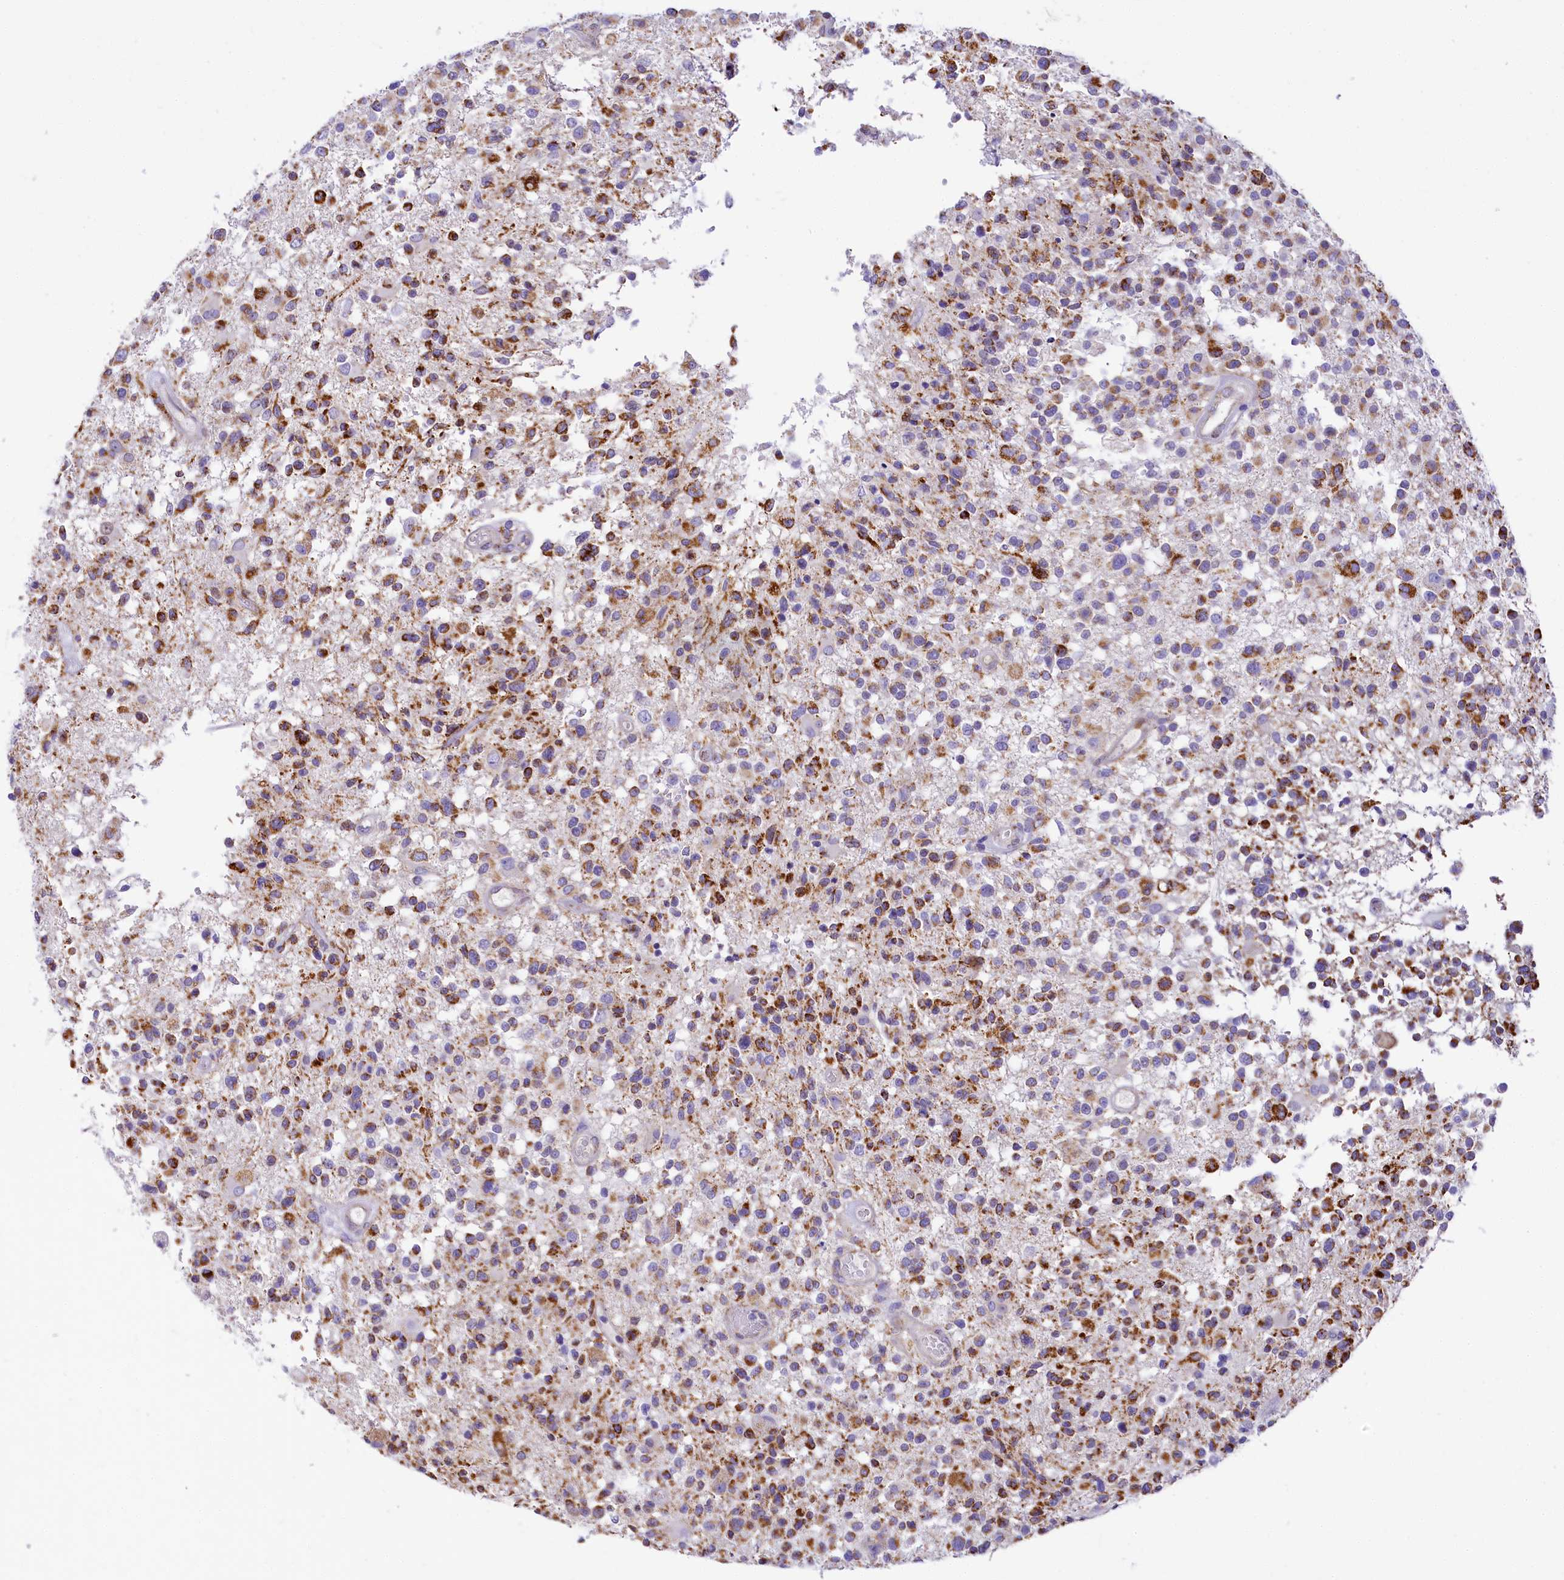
{"staining": {"intensity": "moderate", "quantity": "25%-75%", "location": "cytoplasmic/membranous"}, "tissue": "glioma", "cell_type": "Tumor cells", "image_type": "cancer", "snomed": [{"axis": "morphology", "description": "Glioma, malignant, High grade"}, {"axis": "morphology", "description": "Glioblastoma, NOS"}, {"axis": "topography", "description": "Brain"}], "caption": "Immunohistochemistry (IHC) of human glioma reveals medium levels of moderate cytoplasmic/membranous expression in approximately 25%-75% of tumor cells.", "gene": "PPIP5K2", "patient": {"sex": "male", "age": 60}}